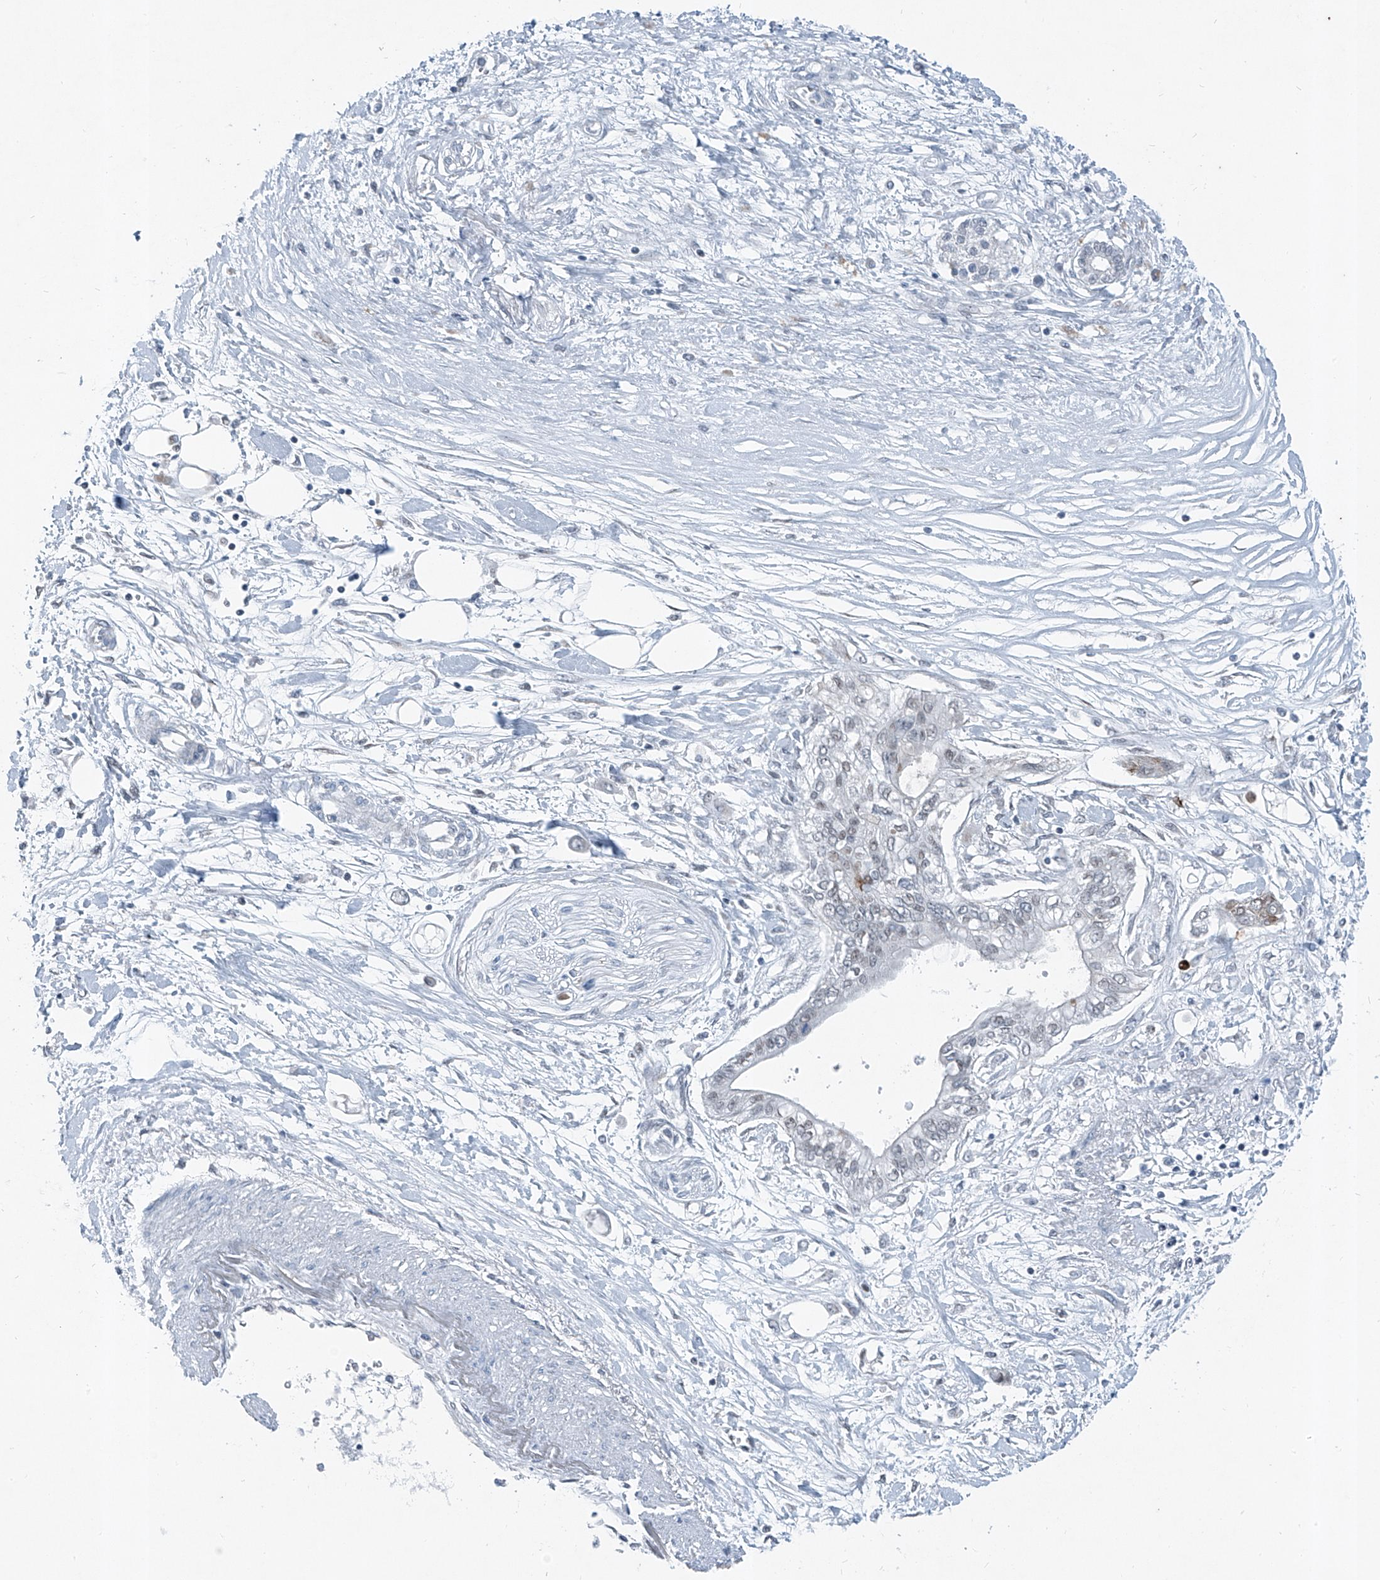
{"staining": {"intensity": "negative", "quantity": "none", "location": "none"}, "tissue": "pancreatic cancer", "cell_type": "Tumor cells", "image_type": "cancer", "snomed": [{"axis": "morphology", "description": "Adenocarcinoma, NOS"}, {"axis": "topography", "description": "Pancreas"}], "caption": "Immunohistochemistry (IHC) of human adenocarcinoma (pancreatic) demonstrates no expression in tumor cells.", "gene": "DYRK1B", "patient": {"sex": "female", "age": 77}}